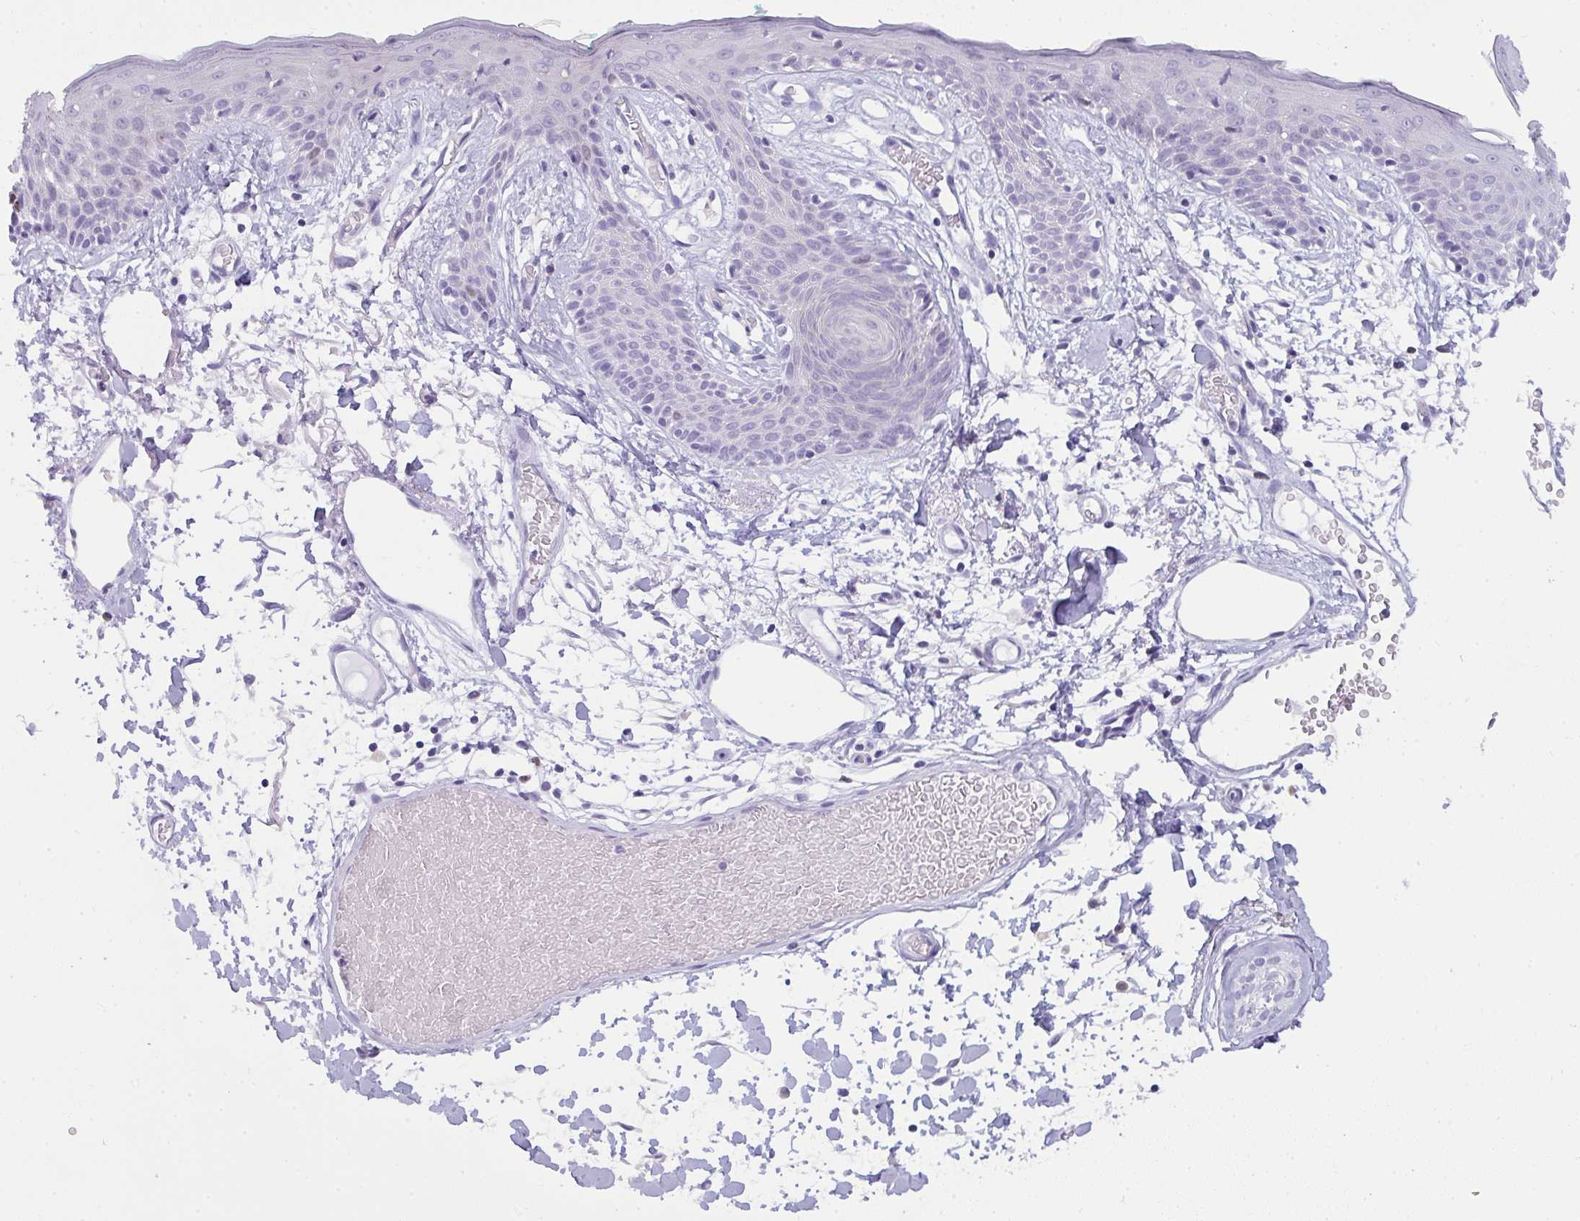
{"staining": {"intensity": "negative", "quantity": "none", "location": "none"}, "tissue": "skin", "cell_type": "Fibroblasts", "image_type": "normal", "snomed": [{"axis": "morphology", "description": "Normal tissue, NOS"}, {"axis": "topography", "description": "Skin"}], "caption": "Skin stained for a protein using immunohistochemistry shows no staining fibroblasts.", "gene": "SUZ12", "patient": {"sex": "male", "age": 79}}